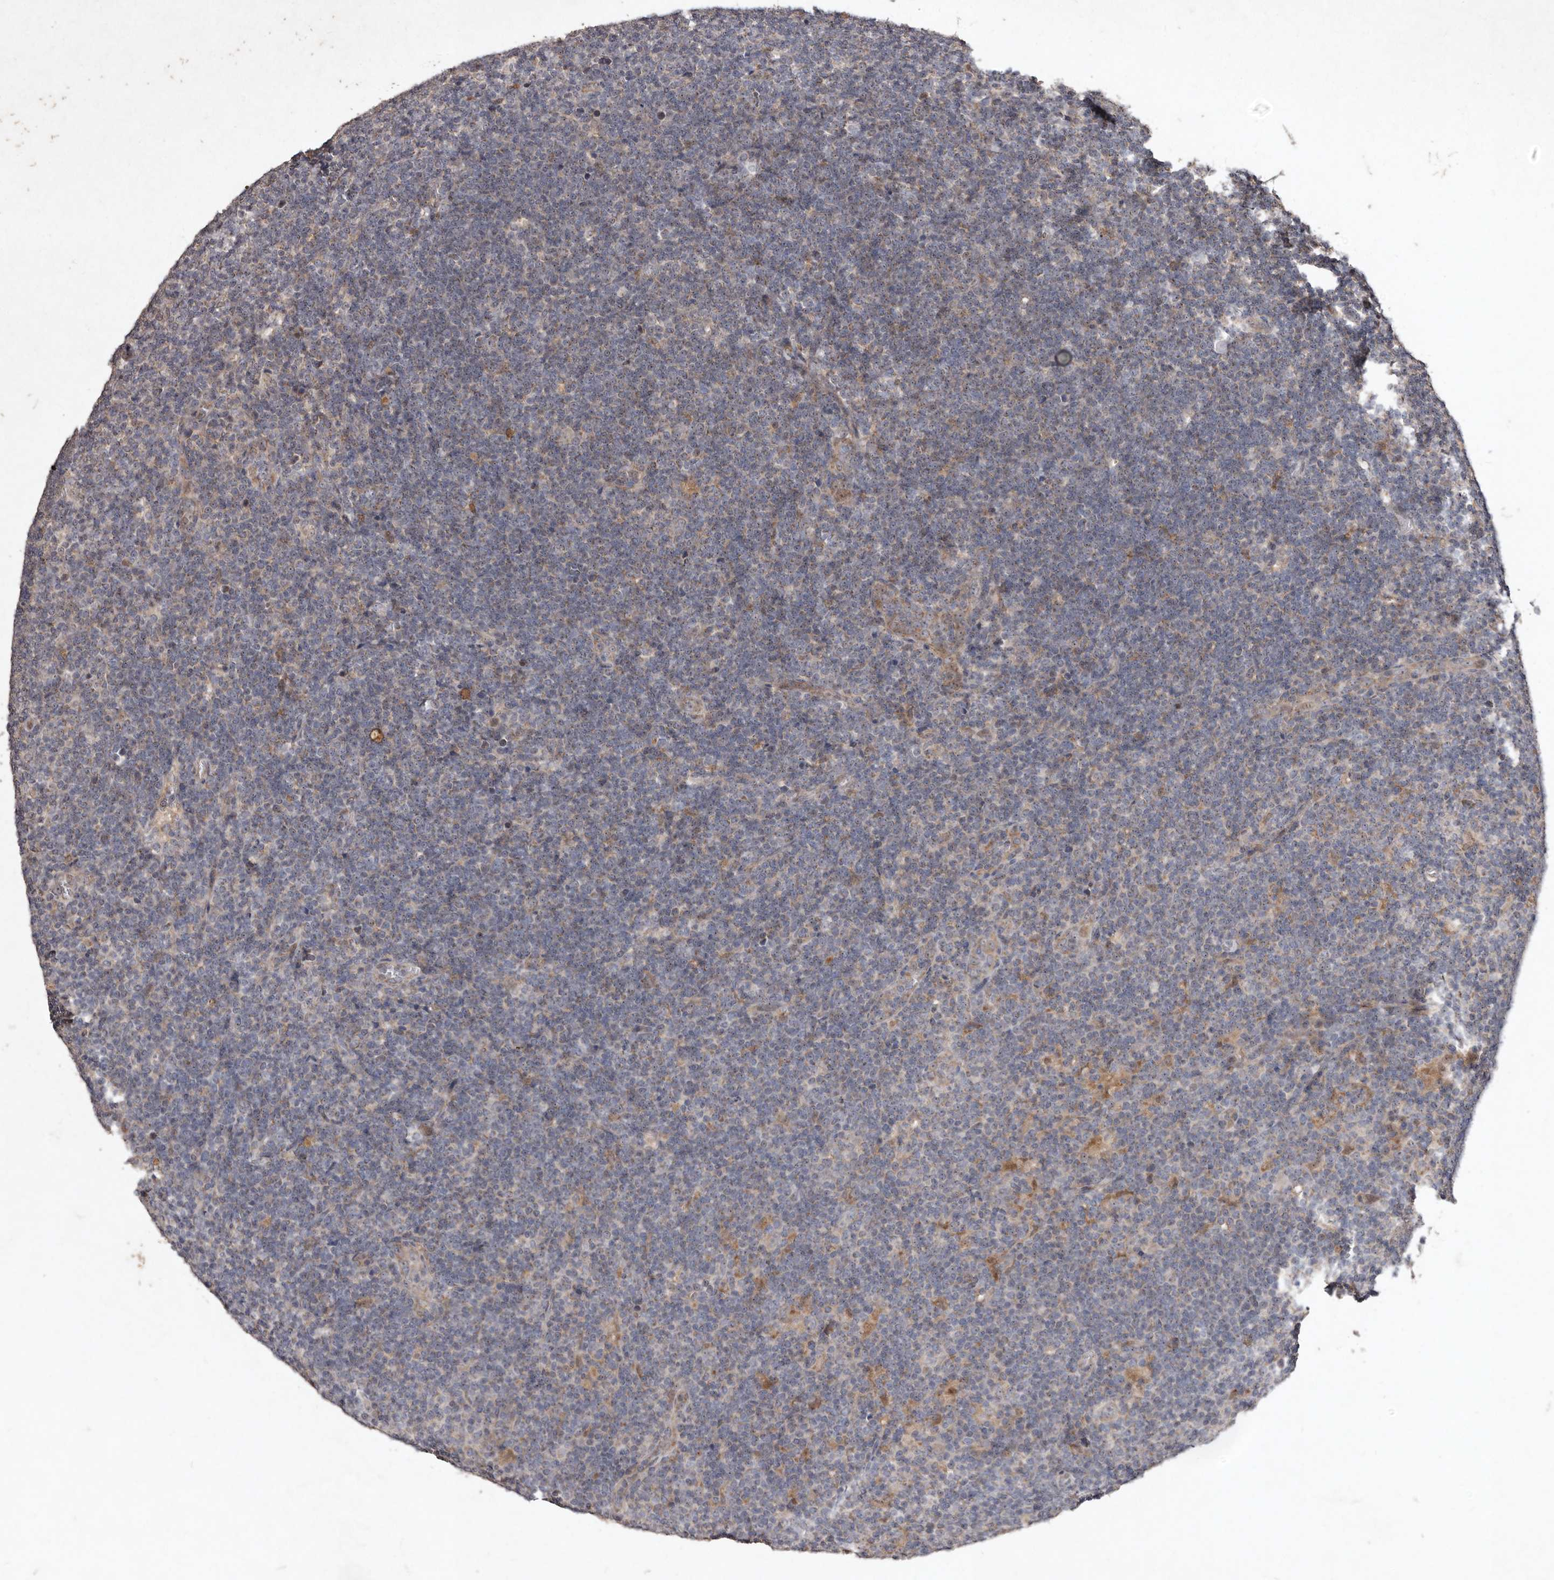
{"staining": {"intensity": "negative", "quantity": "none", "location": "none"}, "tissue": "lymphoma", "cell_type": "Tumor cells", "image_type": "cancer", "snomed": [{"axis": "morphology", "description": "Hodgkin's disease, NOS"}, {"axis": "topography", "description": "Lymph node"}], "caption": "Immunohistochemical staining of Hodgkin's disease reveals no significant staining in tumor cells.", "gene": "FLAD1", "patient": {"sex": "female", "age": 57}}